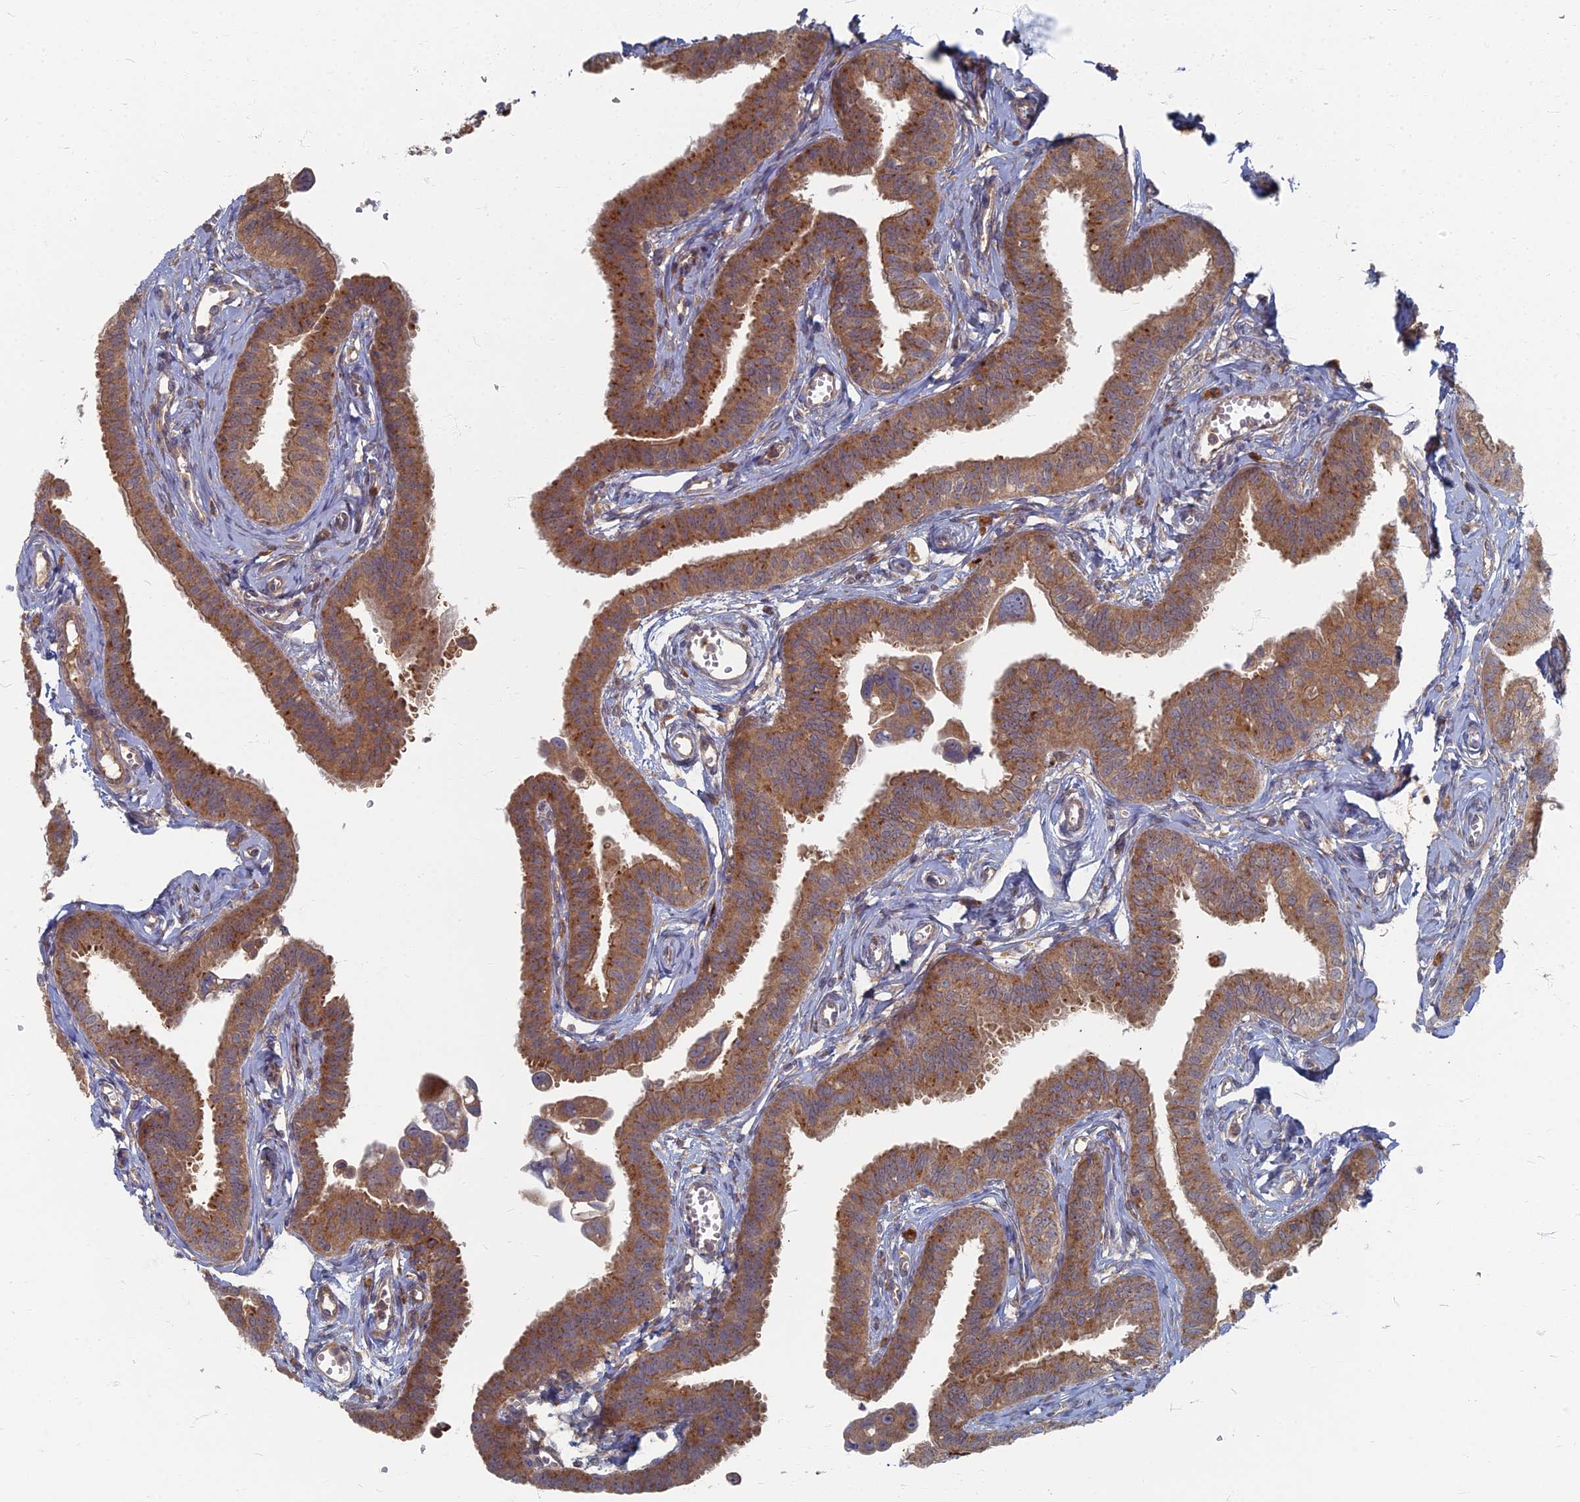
{"staining": {"intensity": "moderate", "quantity": ">75%", "location": "cytoplasmic/membranous"}, "tissue": "fallopian tube", "cell_type": "Glandular cells", "image_type": "normal", "snomed": [{"axis": "morphology", "description": "Normal tissue, NOS"}, {"axis": "morphology", "description": "Carcinoma, NOS"}, {"axis": "topography", "description": "Fallopian tube"}, {"axis": "topography", "description": "Ovary"}], "caption": "Normal fallopian tube demonstrates moderate cytoplasmic/membranous positivity in about >75% of glandular cells, visualized by immunohistochemistry. (brown staining indicates protein expression, while blue staining denotes nuclei).", "gene": "PPCDC", "patient": {"sex": "female", "age": 59}}